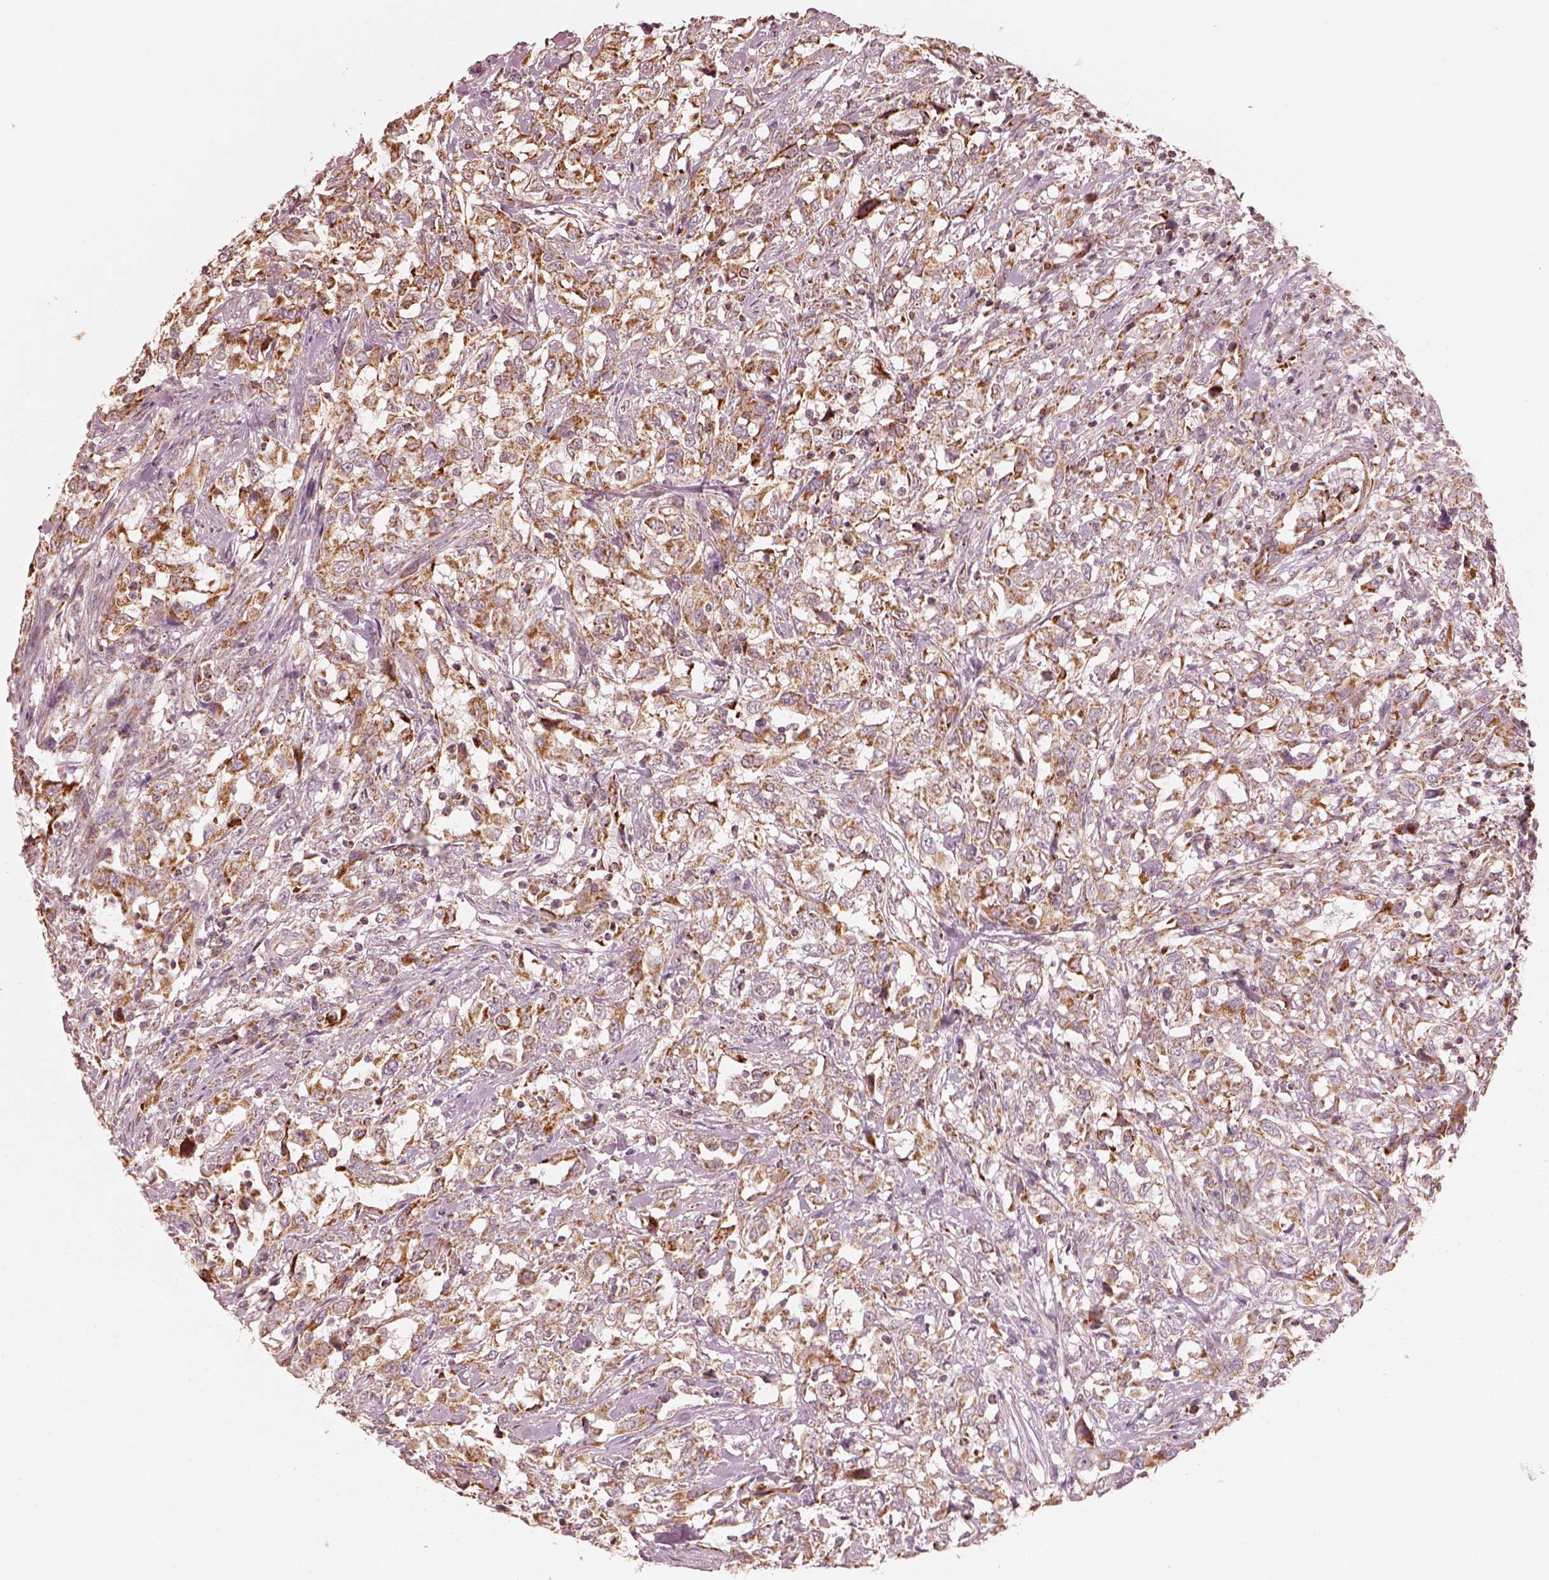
{"staining": {"intensity": "moderate", "quantity": ">75%", "location": "cytoplasmic/membranous"}, "tissue": "urothelial cancer", "cell_type": "Tumor cells", "image_type": "cancer", "snomed": [{"axis": "morphology", "description": "Urothelial carcinoma, NOS"}, {"axis": "morphology", "description": "Urothelial carcinoma, High grade"}, {"axis": "topography", "description": "Urinary bladder"}], "caption": "Urothelial cancer stained for a protein shows moderate cytoplasmic/membranous positivity in tumor cells.", "gene": "ENTPD6", "patient": {"sex": "female", "age": 64}}